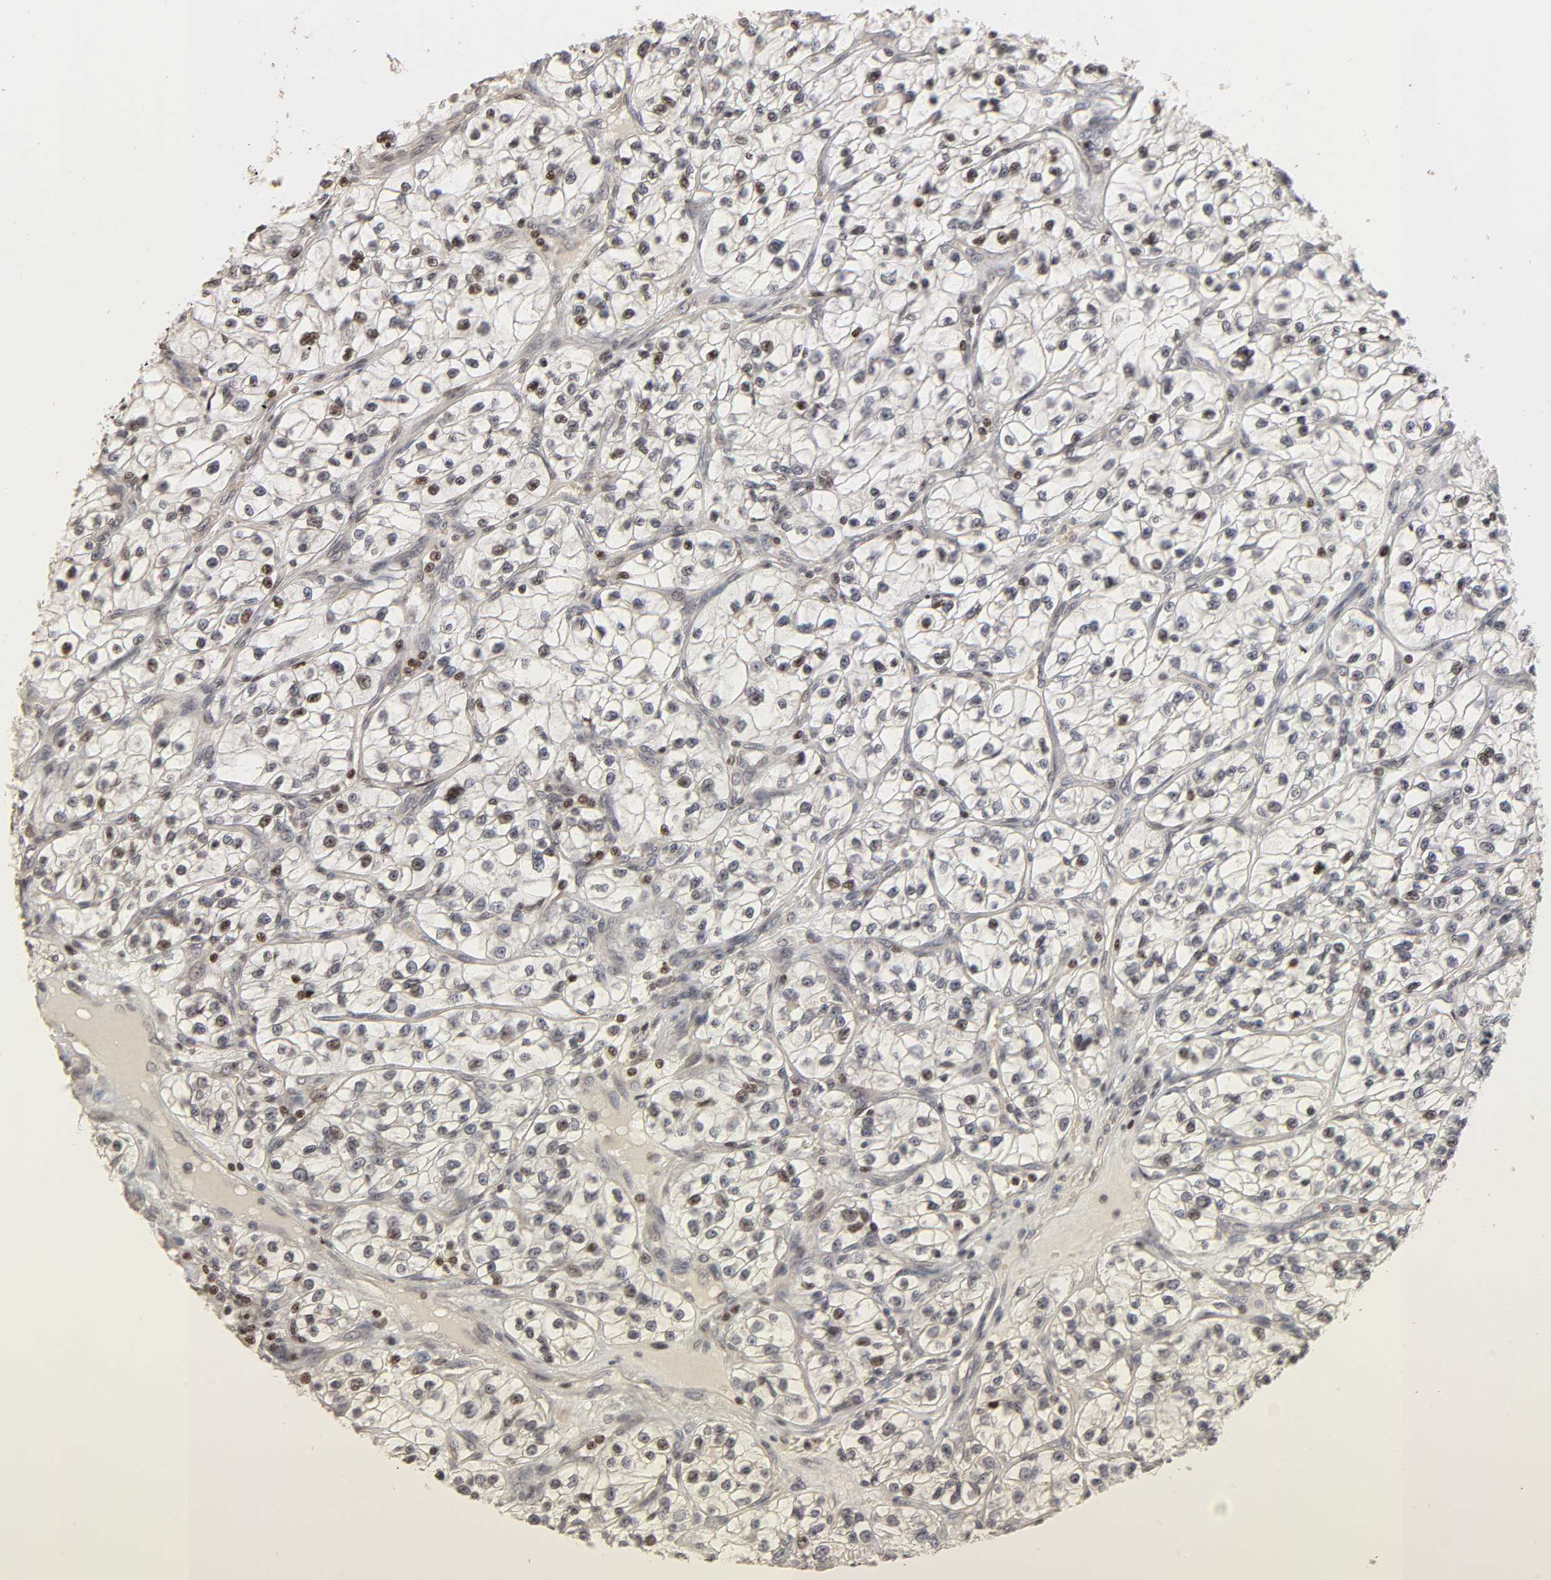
{"staining": {"intensity": "weak", "quantity": "<25%", "location": "nuclear"}, "tissue": "renal cancer", "cell_type": "Tumor cells", "image_type": "cancer", "snomed": [{"axis": "morphology", "description": "Adenocarcinoma, NOS"}, {"axis": "topography", "description": "Kidney"}], "caption": "Immunohistochemistry (IHC) of human renal adenocarcinoma demonstrates no staining in tumor cells.", "gene": "ZNF473", "patient": {"sex": "female", "age": 57}}